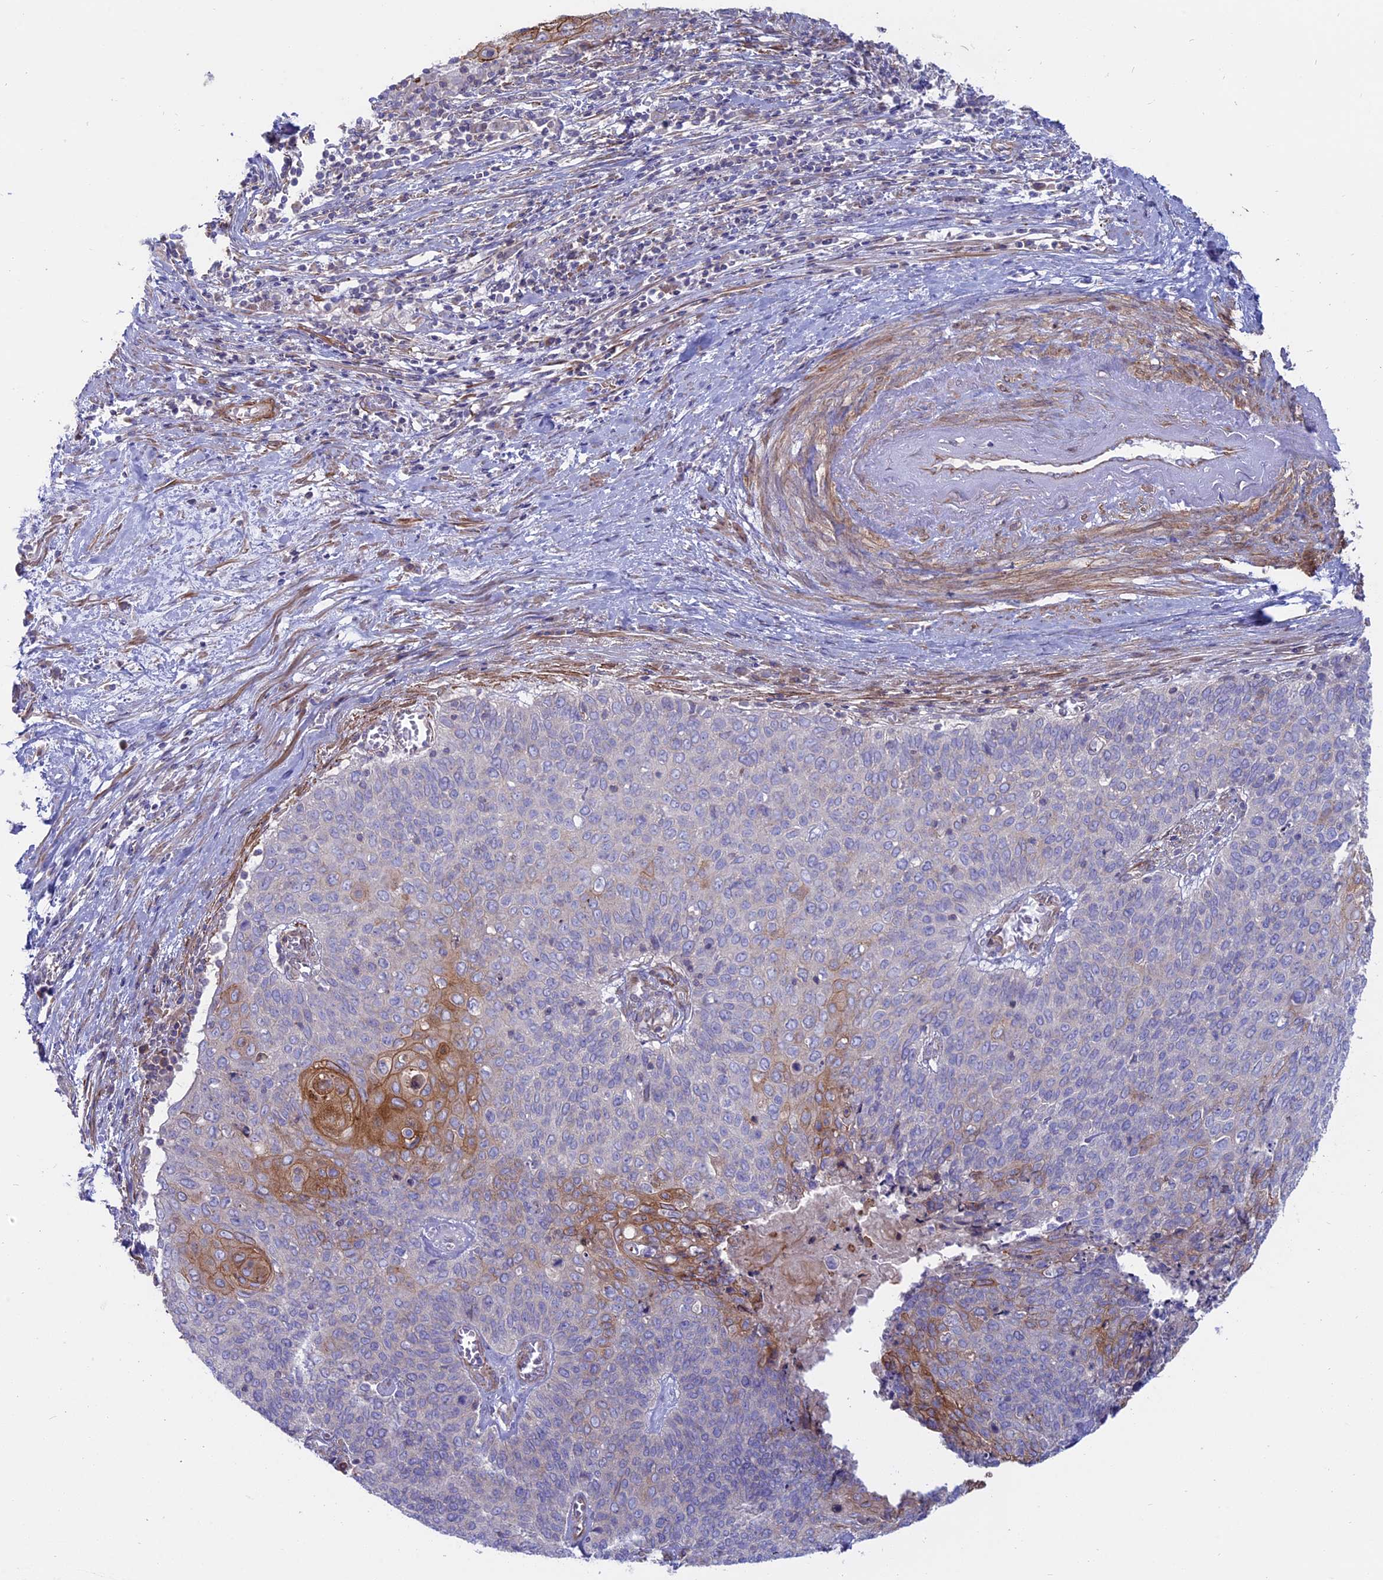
{"staining": {"intensity": "moderate", "quantity": "<25%", "location": "cytoplasmic/membranous"}, "tissue": "cervical cancer", "cell_type": "Tumor cells", "image_type": "cancer", "snomed": [{"axis": "morphology", "description": "Squamous cell carcinoma, NOS"}, {"axis": "topography", "description": "Cervix"}], "caption": "Cervical cancer tissue displays moderate cytoplasmic/membranous expression in approximately <25% of tumor cells", "gene": "MYO5B", "patient": {"sex": "female", "age": 39}}